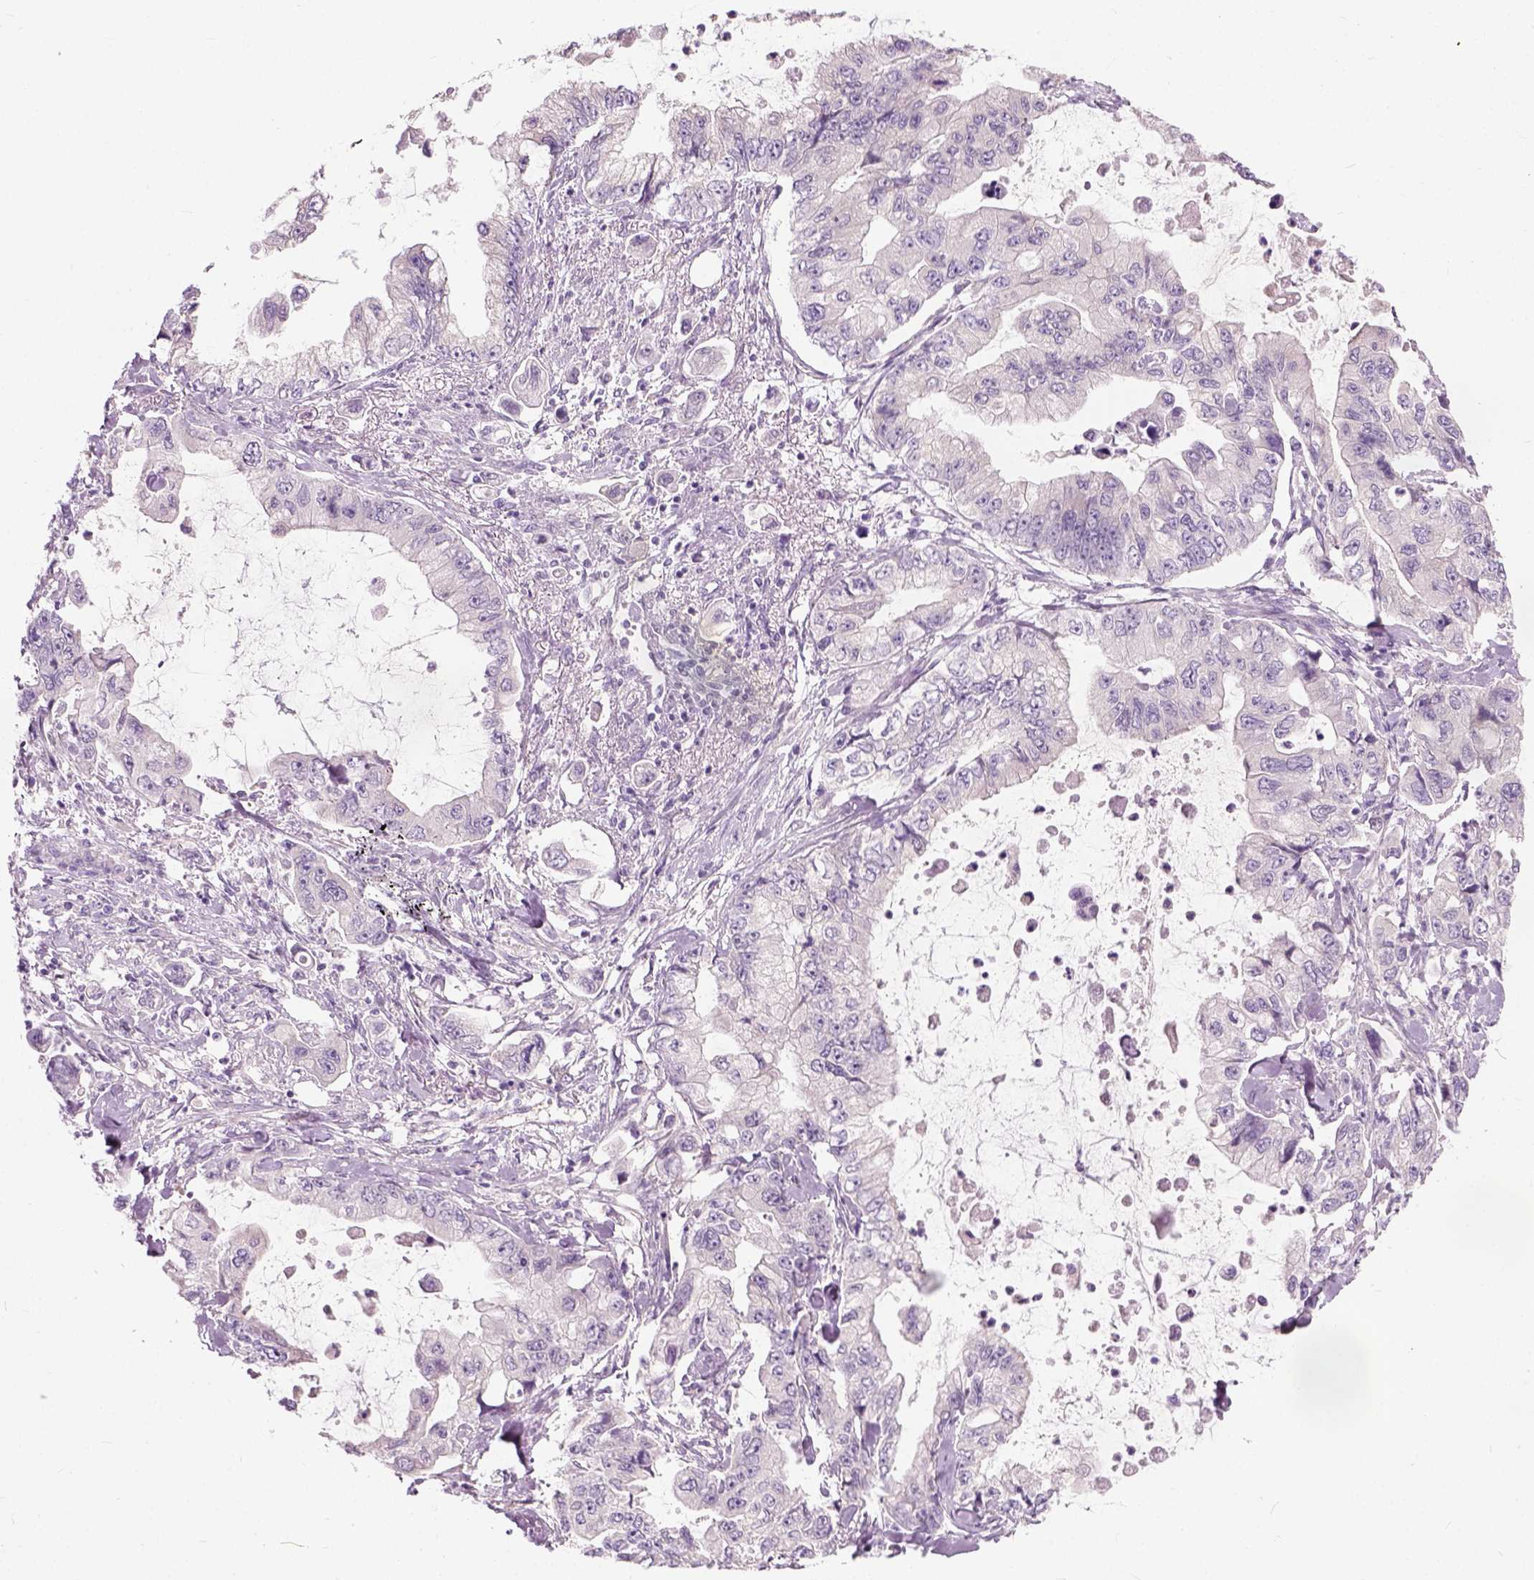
{"staining": {"intensity": "negative", "quantity": "none", "location": "none"}, "tissue": "stomach cancer", "cell_type": "Tumor cells", "image_type": "cancer", "snomed": [{"axis": "morphology", "description": "Adenocarcinoma, NOS"}, {"axis": "topography", "description": "Pancreas"}, {"axis": "topography", "description": "Stomach, upper"}, {"axis": "topography", "description": "Stomach"}], "caption": "Tumor cells show no significant protein positivity in adenocarcinoma (stomach).", "gene": "TRIM72", "patient": {"sex": "male", "age": 77}}